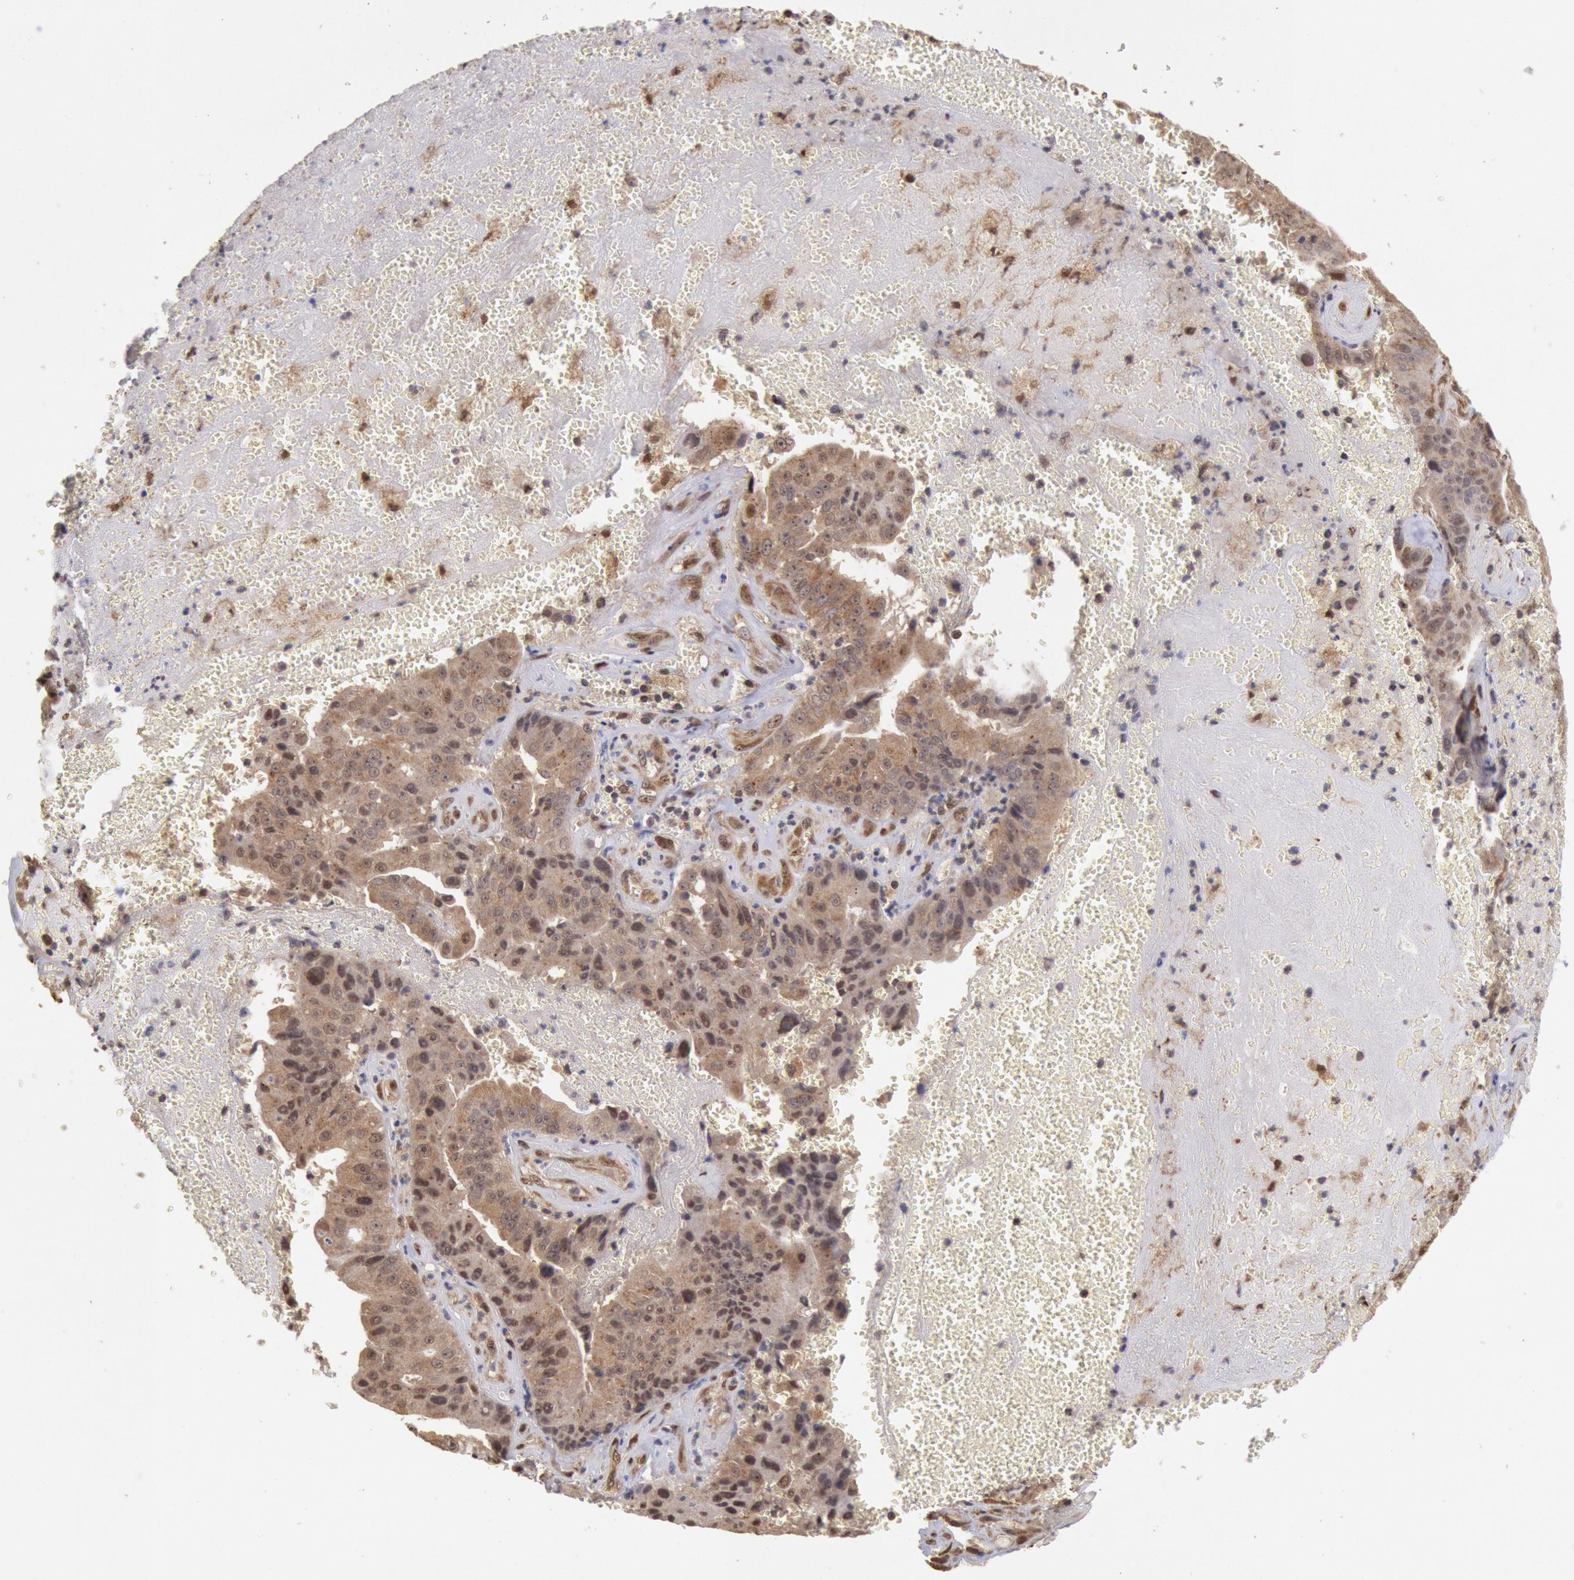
{"staining": {"intensity": "moderate", "quantity": ">75%", "location": "cytoplasmic/membranous,nuclear"}, "tissue": "liver cancer", "cell_type": "Tumor cells", "image_type": "cancer", "snomed": [{"axis": "morphology", "description": "Cholangiocarcinoma"}, {"axis": "topography", "description": "Liver"}], "caption": "Immunohistochemical staining of liver cancer displays medium levels of moderate cytoplasmic/membranous and nuclear protein positivity in approximately >75% of tumor cells.", "gene": "STX17", "patient": {"sex": "female", "age": 79}}